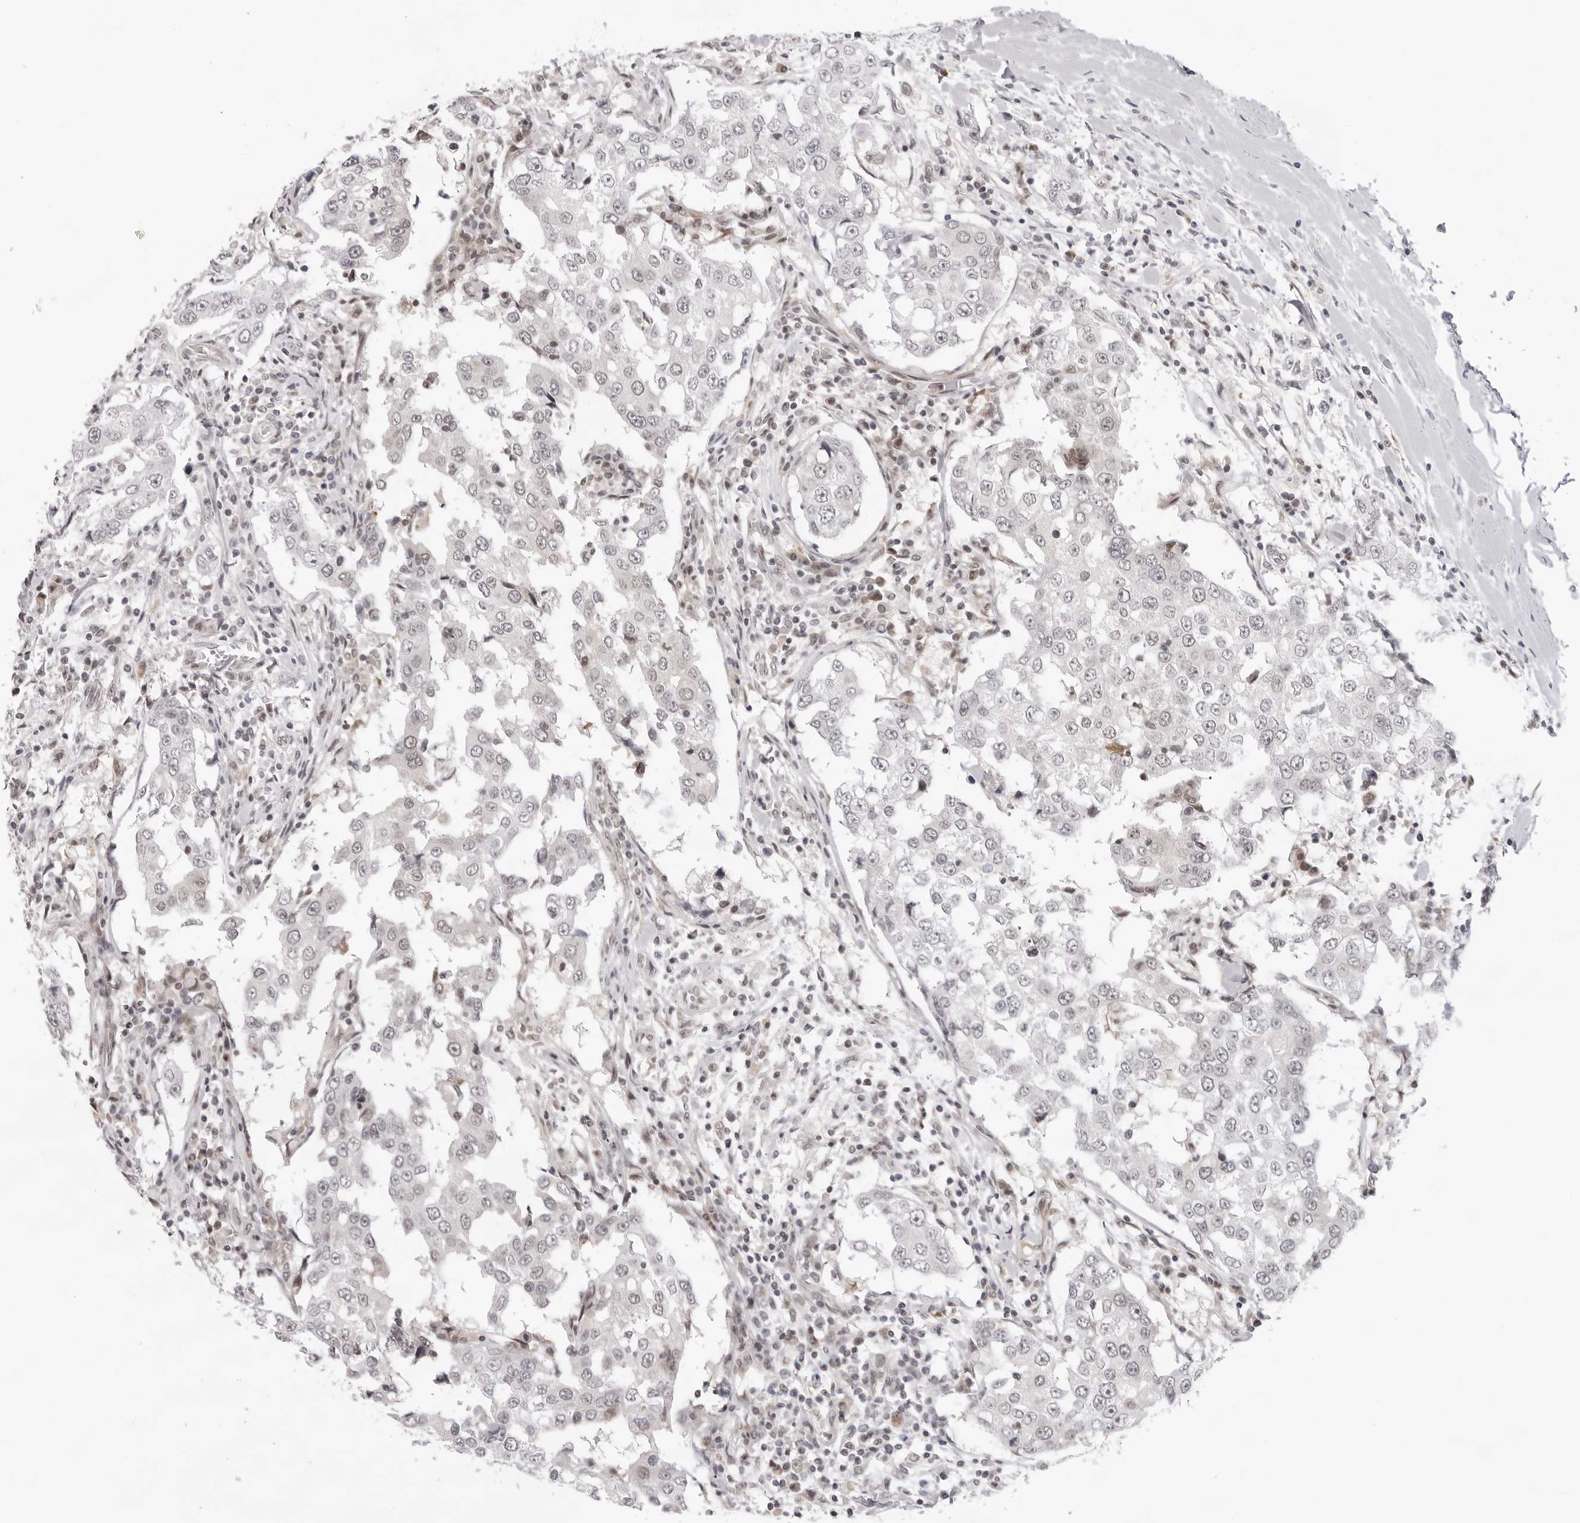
{"staining": {"intensity": "negative", "quantity": "none", "location": "none"}, "tissue": "breast cancer", "cell_type": "Tumor cells", "image_type": "cancer", "snomed": [{"axis": "morphology", "description": "Duct carcinoma"}, {"axis": "topography", "description": "Breast"}], "caption": "DAB immunohistochemical staining of breast cancer shows no significant expression in tumor cells.", "gene": "CASP7", "patient": {"sex": "female", "age": 27}}